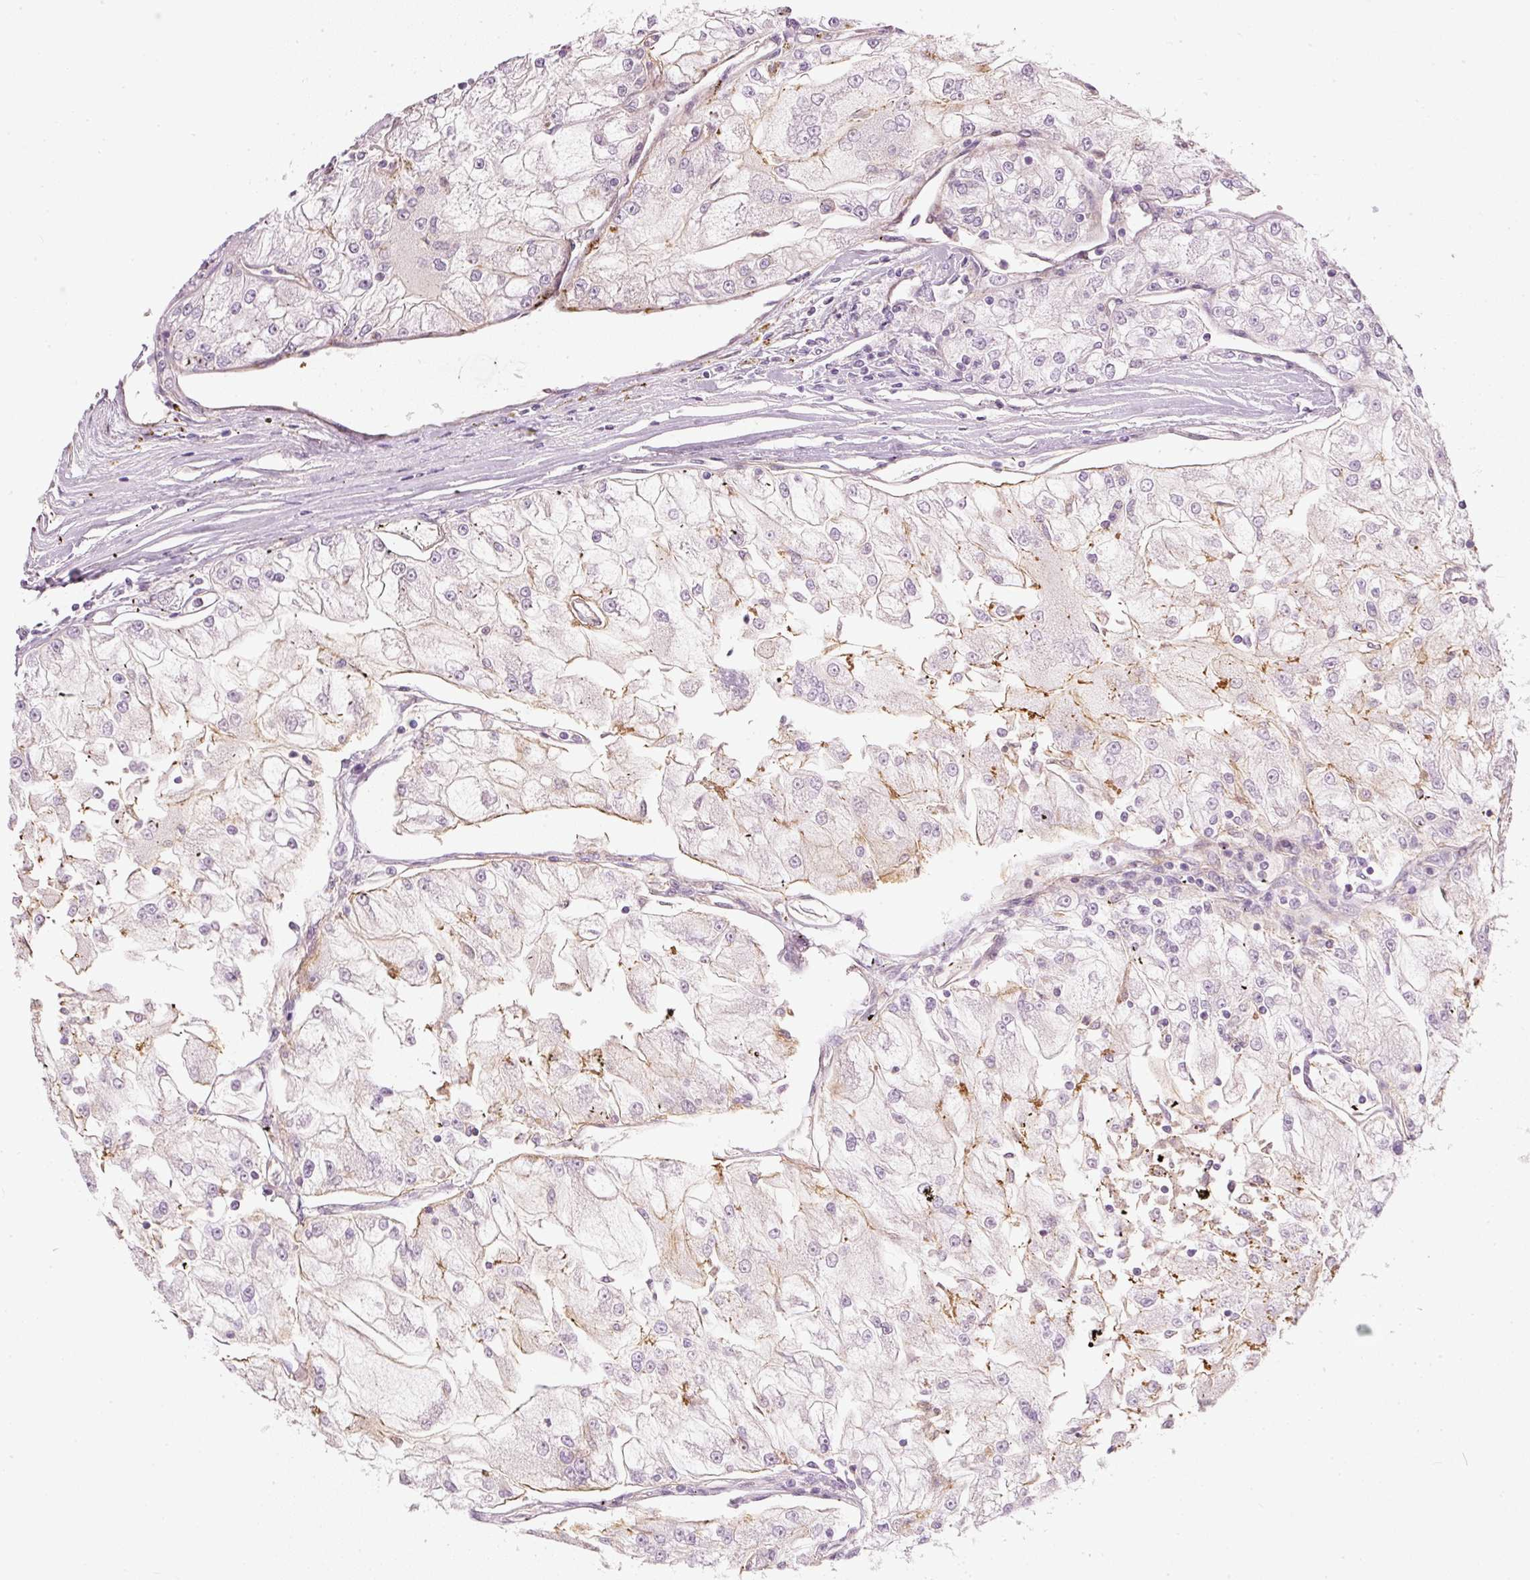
{"staining": {"intensity": "negative", "quantity": "none", "location": "none"}, "tissue": "renal cancer", "cell_type": "Tumor cells", "image_type": "cancer", "snomed": [{"axis": "morphology", "description": "Adenocarcinoma, NOS"}, {"axis": "topography", "description": "Kidney"}], "caption": "This is an IHC histopathology image of renal cancer. There is no staining in tumor cells.", "gene": "OSR2", "patient": {"sex": "female", "age": 72}}